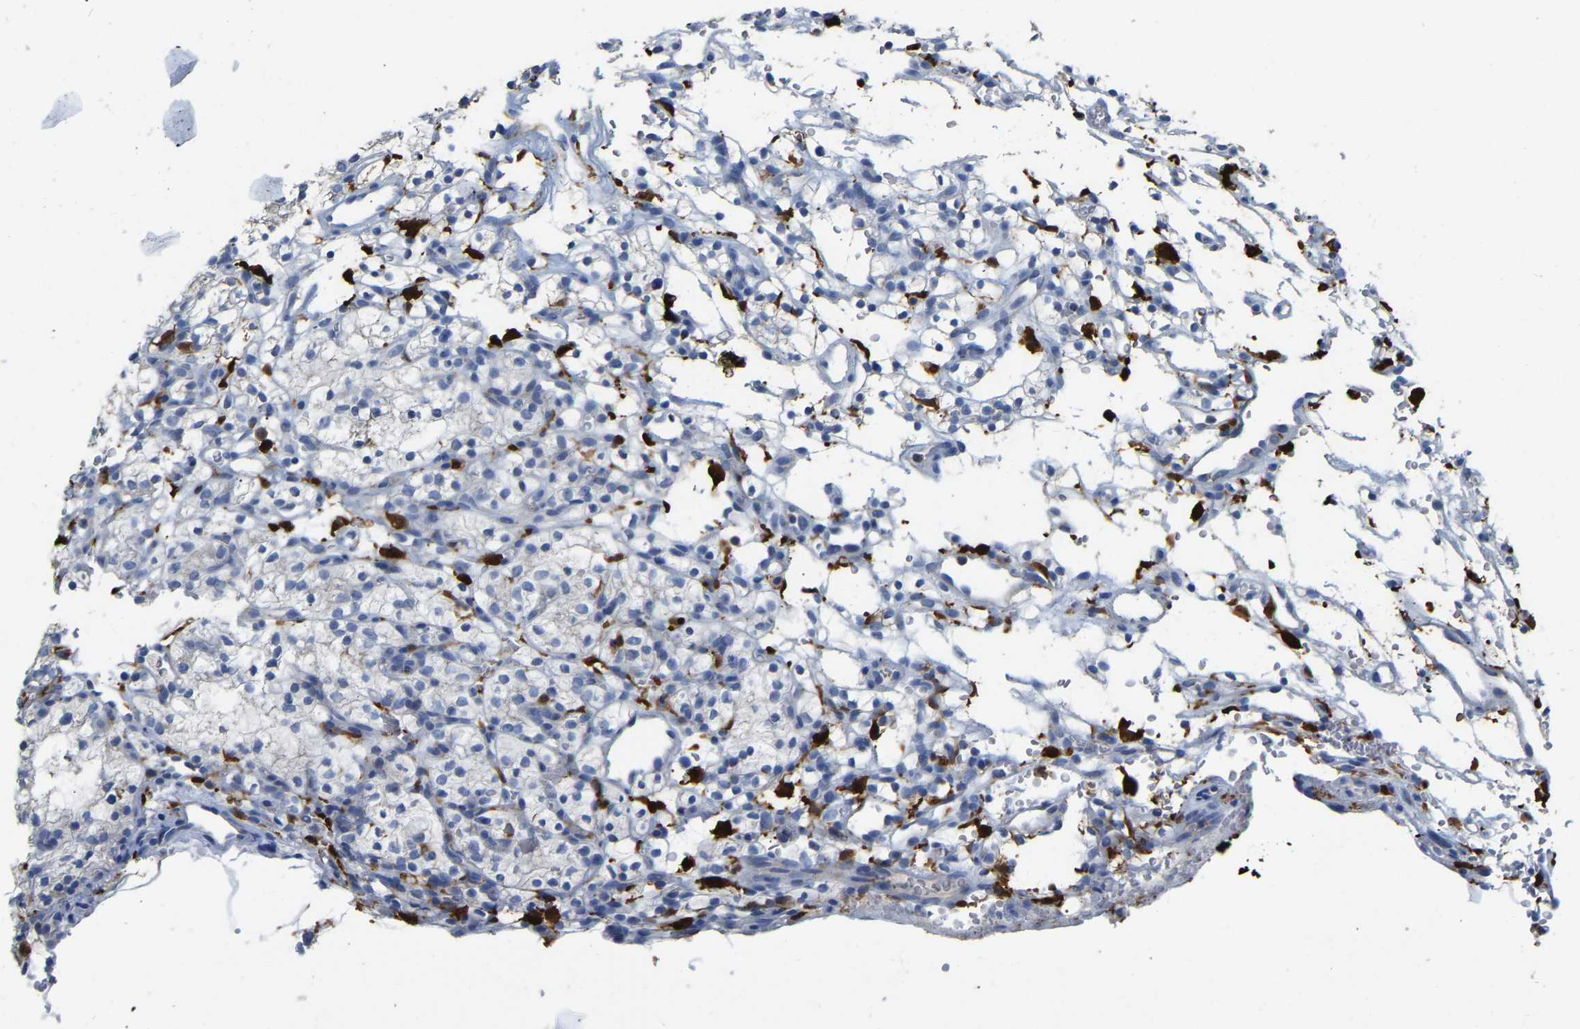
{"staining": {"intensity": "negative", "quantity": "none", "location": "none"}, "tissue": "renal cancer", "cell_type": "Tumor cells", "image_type": "cancer", "snomed": [{"axis": "morphology", "description": "Adenocarcinoma, NOS"}, {"axis": "topography", "description": "Kidney"}], "caption": "Tumor cells show no significant positivity in renal cancer (adenocarcinoma).", "gene": "ULBP2", "patient": {"sex": "female", "age": 57}}